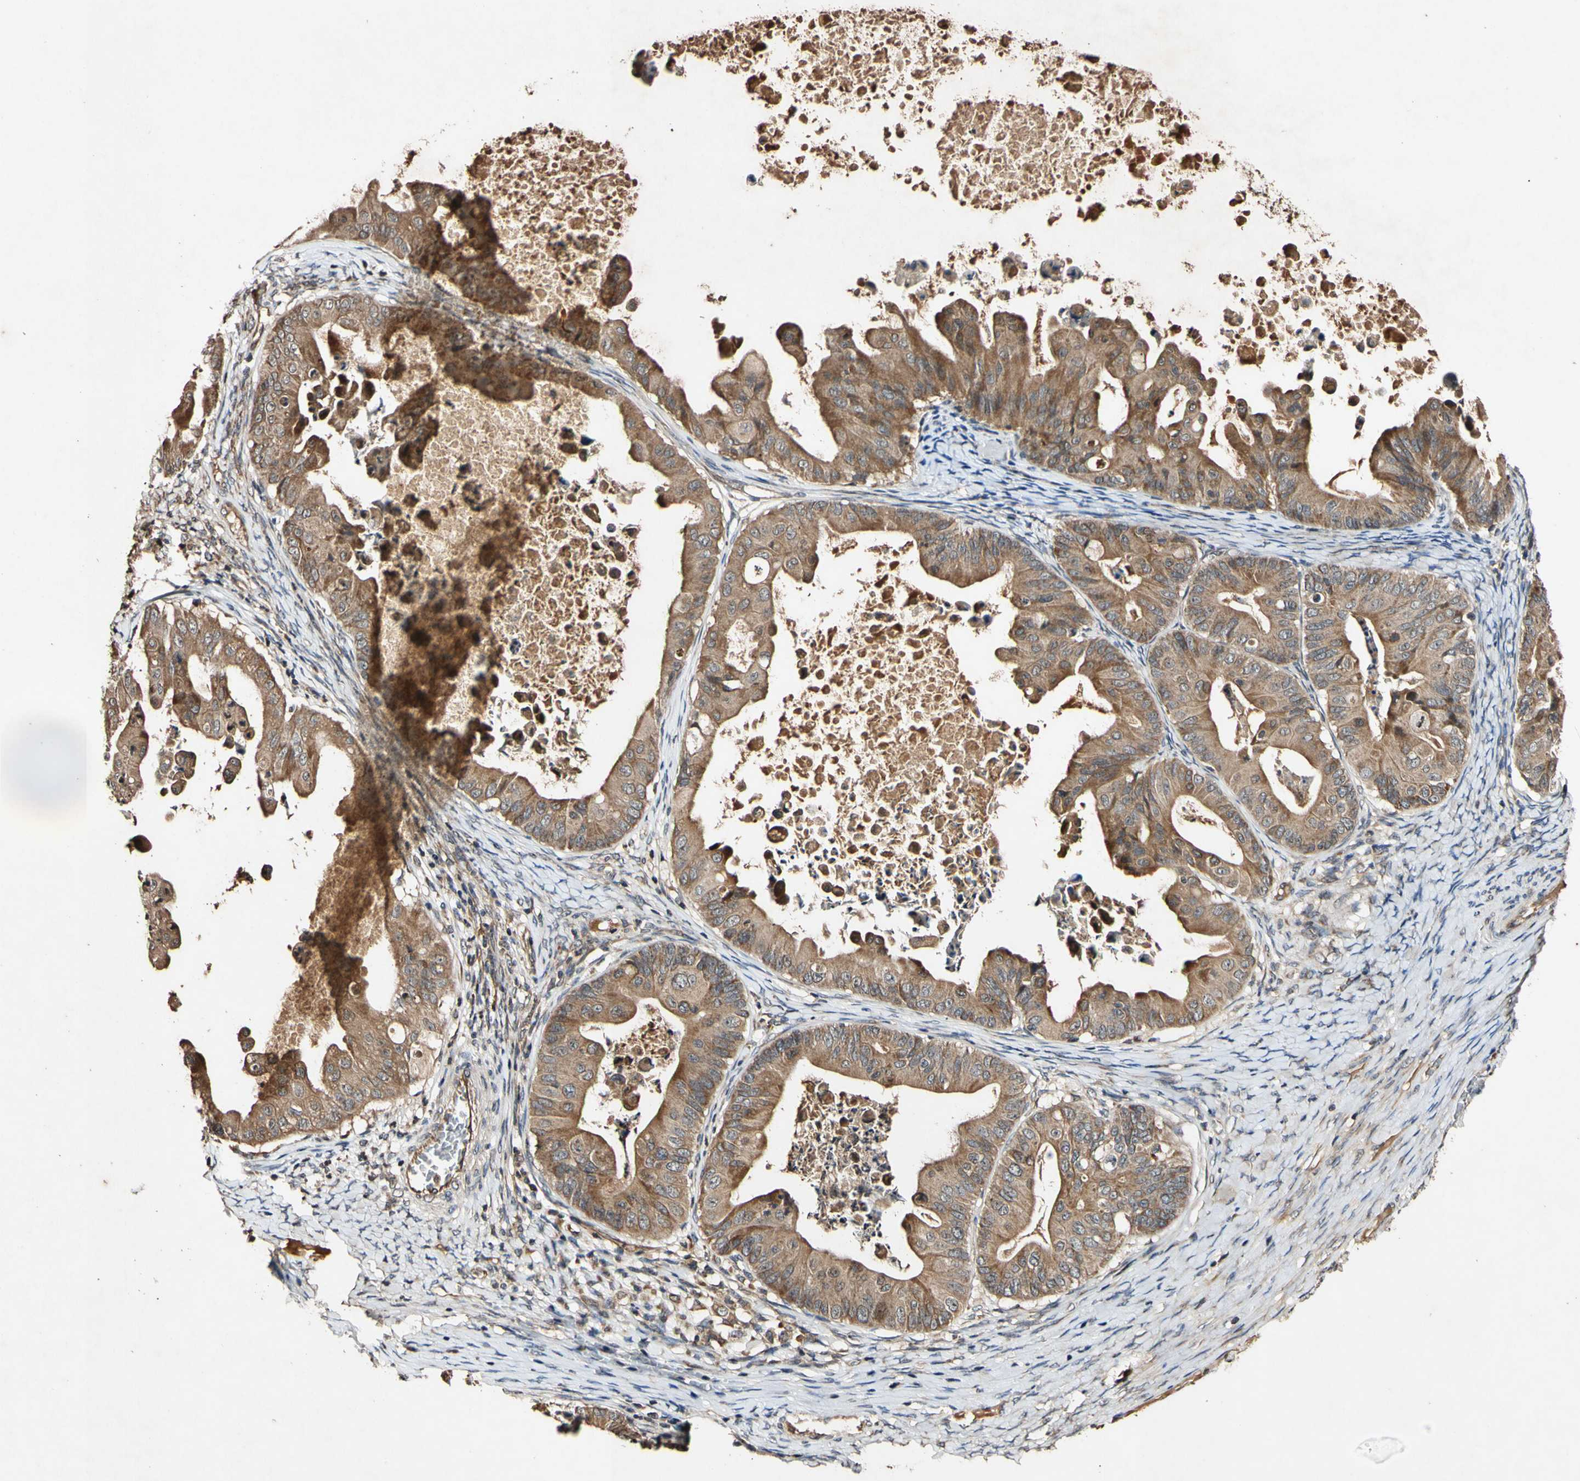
{"staining": {"intensity": "moderate", "quantity": ">75%", "location": "cytoplasmic/membranous"}, "tissue": "ovarian cancer", "cell_type": "Tumor cells", "image_type": "cancer", "snomed": [{"axis": "morphology", "description": "Cystadenocarcinoma, mucinous, NOS"}, {"axis": "topography", "description": "Ovary"}], "caption": "There is medium levels of moderate cytoplasmic/membranous expression in tumor cells of ovarian cancer (mucinous cystadenocarcinoma), as demonstrated by immunohistochemical staining (brown color).", "gene": "PLAT", "patient": {"sex": "female", "age": 37}}